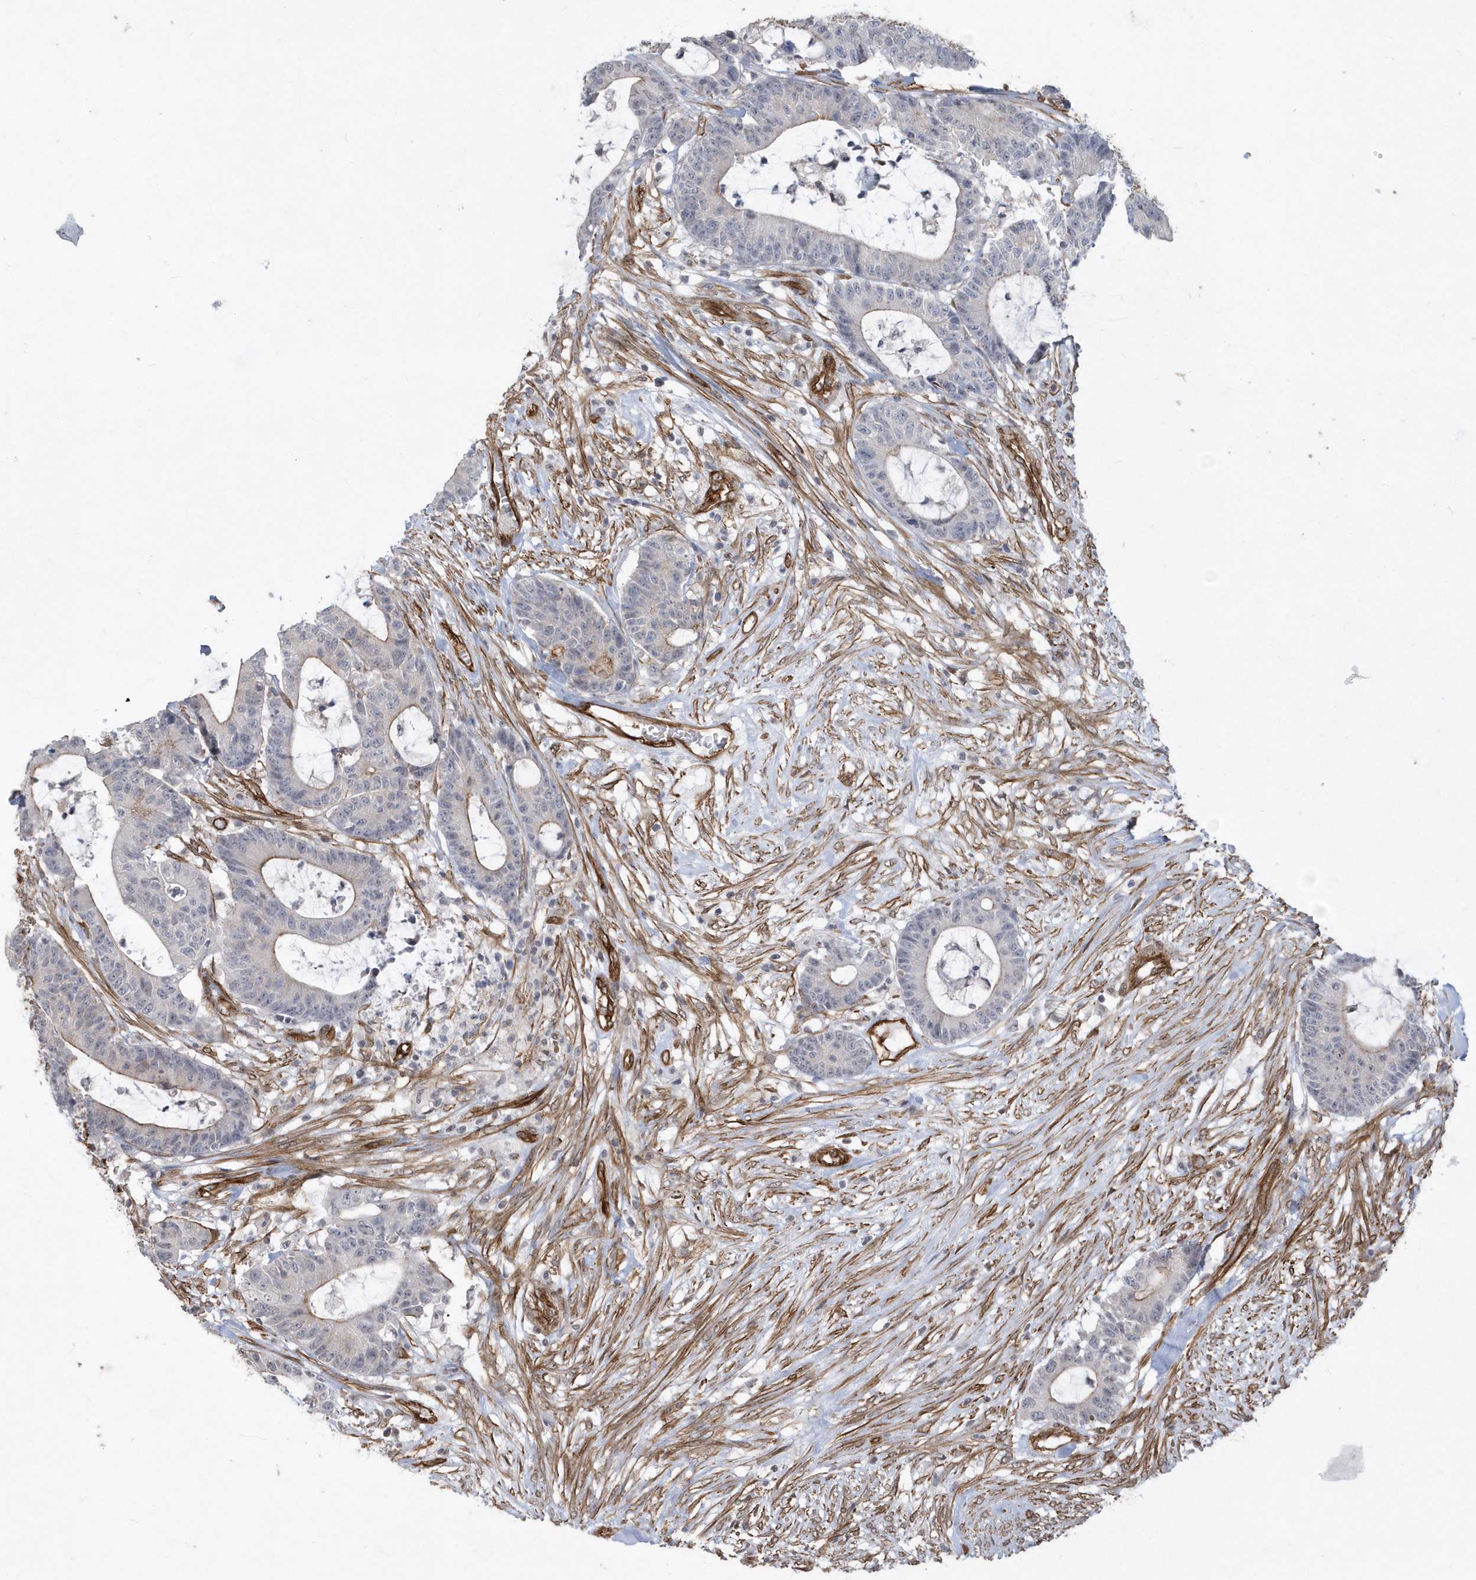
{"staining": {"intensity": "negative", "quantity": "none", "location": "none"}, "tissue": "colorectal cancer", "cell_type": "Tumor cells", "image_type": "cancer", "snomed": [{"axis": "morphology", "description": "Adenocarcinoma, NOS"}, {"axis": "topography", "description": "Colon"}], "caption": "This is an immunohistochemistry (IHC) photomicrograph of human colorectal cancer (adenocarcinoma). There is no expression in tumor cells.", "gene": "RAI14", "patient": {"sex": "female", "age": 84}}